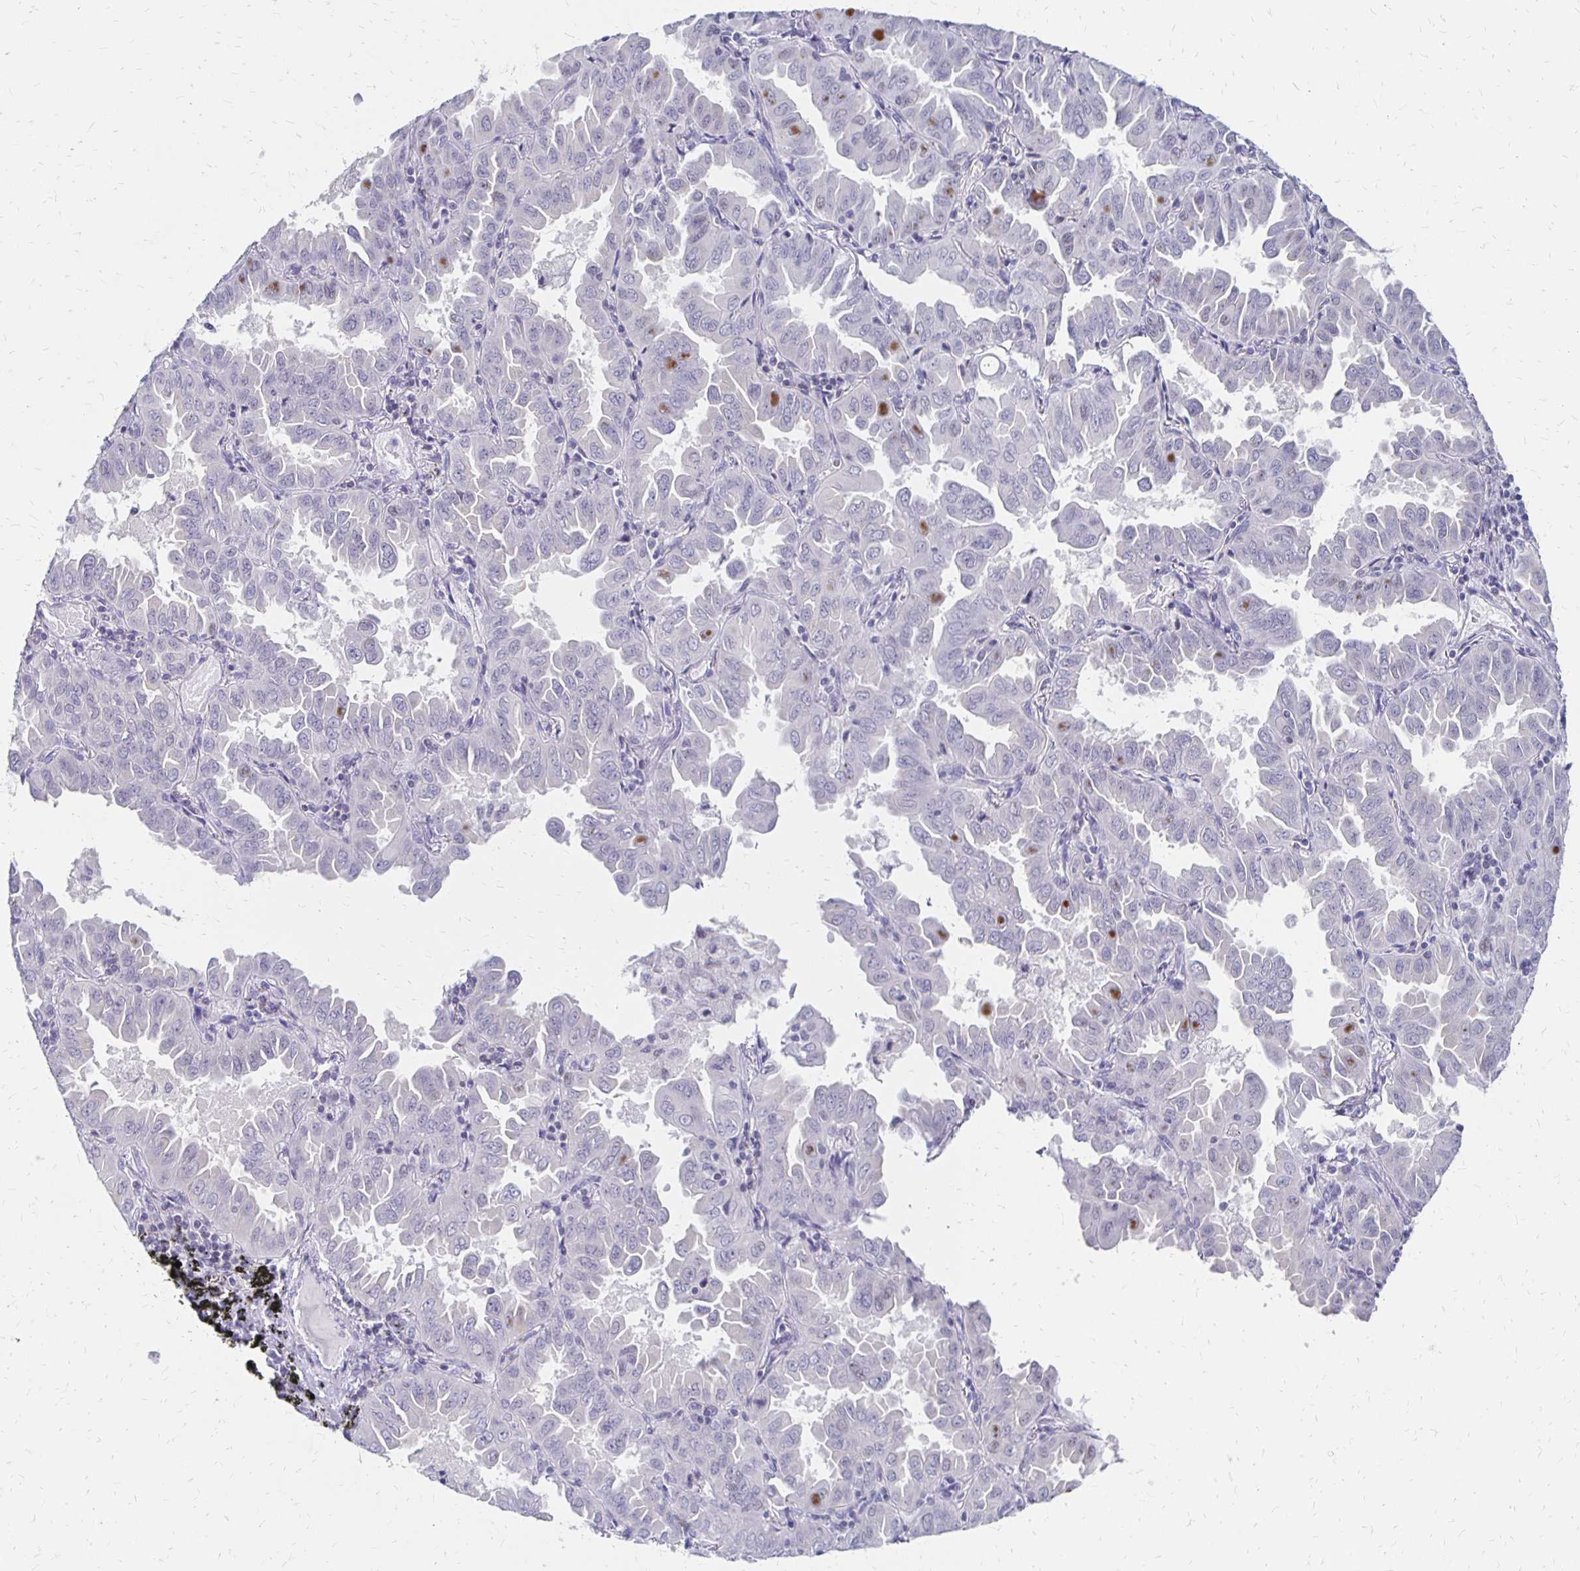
{"staining": {"intensity": "moderate", "quantity": "<25%", "location": "nuclear"}, "tissue": "lung cancer", "cell_type": "Tumor cells", "image_type": "cancer", "snomed": [{"axis": "morphology", "description": "Adenocarcinoma, NOS"}, {"axis": "topography", "description": "Lung"}], "caption": "Protein analysis of adenocarcinoma (lung) tissue demonstrates moderate nuclear staining in about <25% of tumor cells.", "gene": "SYT2", "patient": {"sex": "male", "age": 64}}